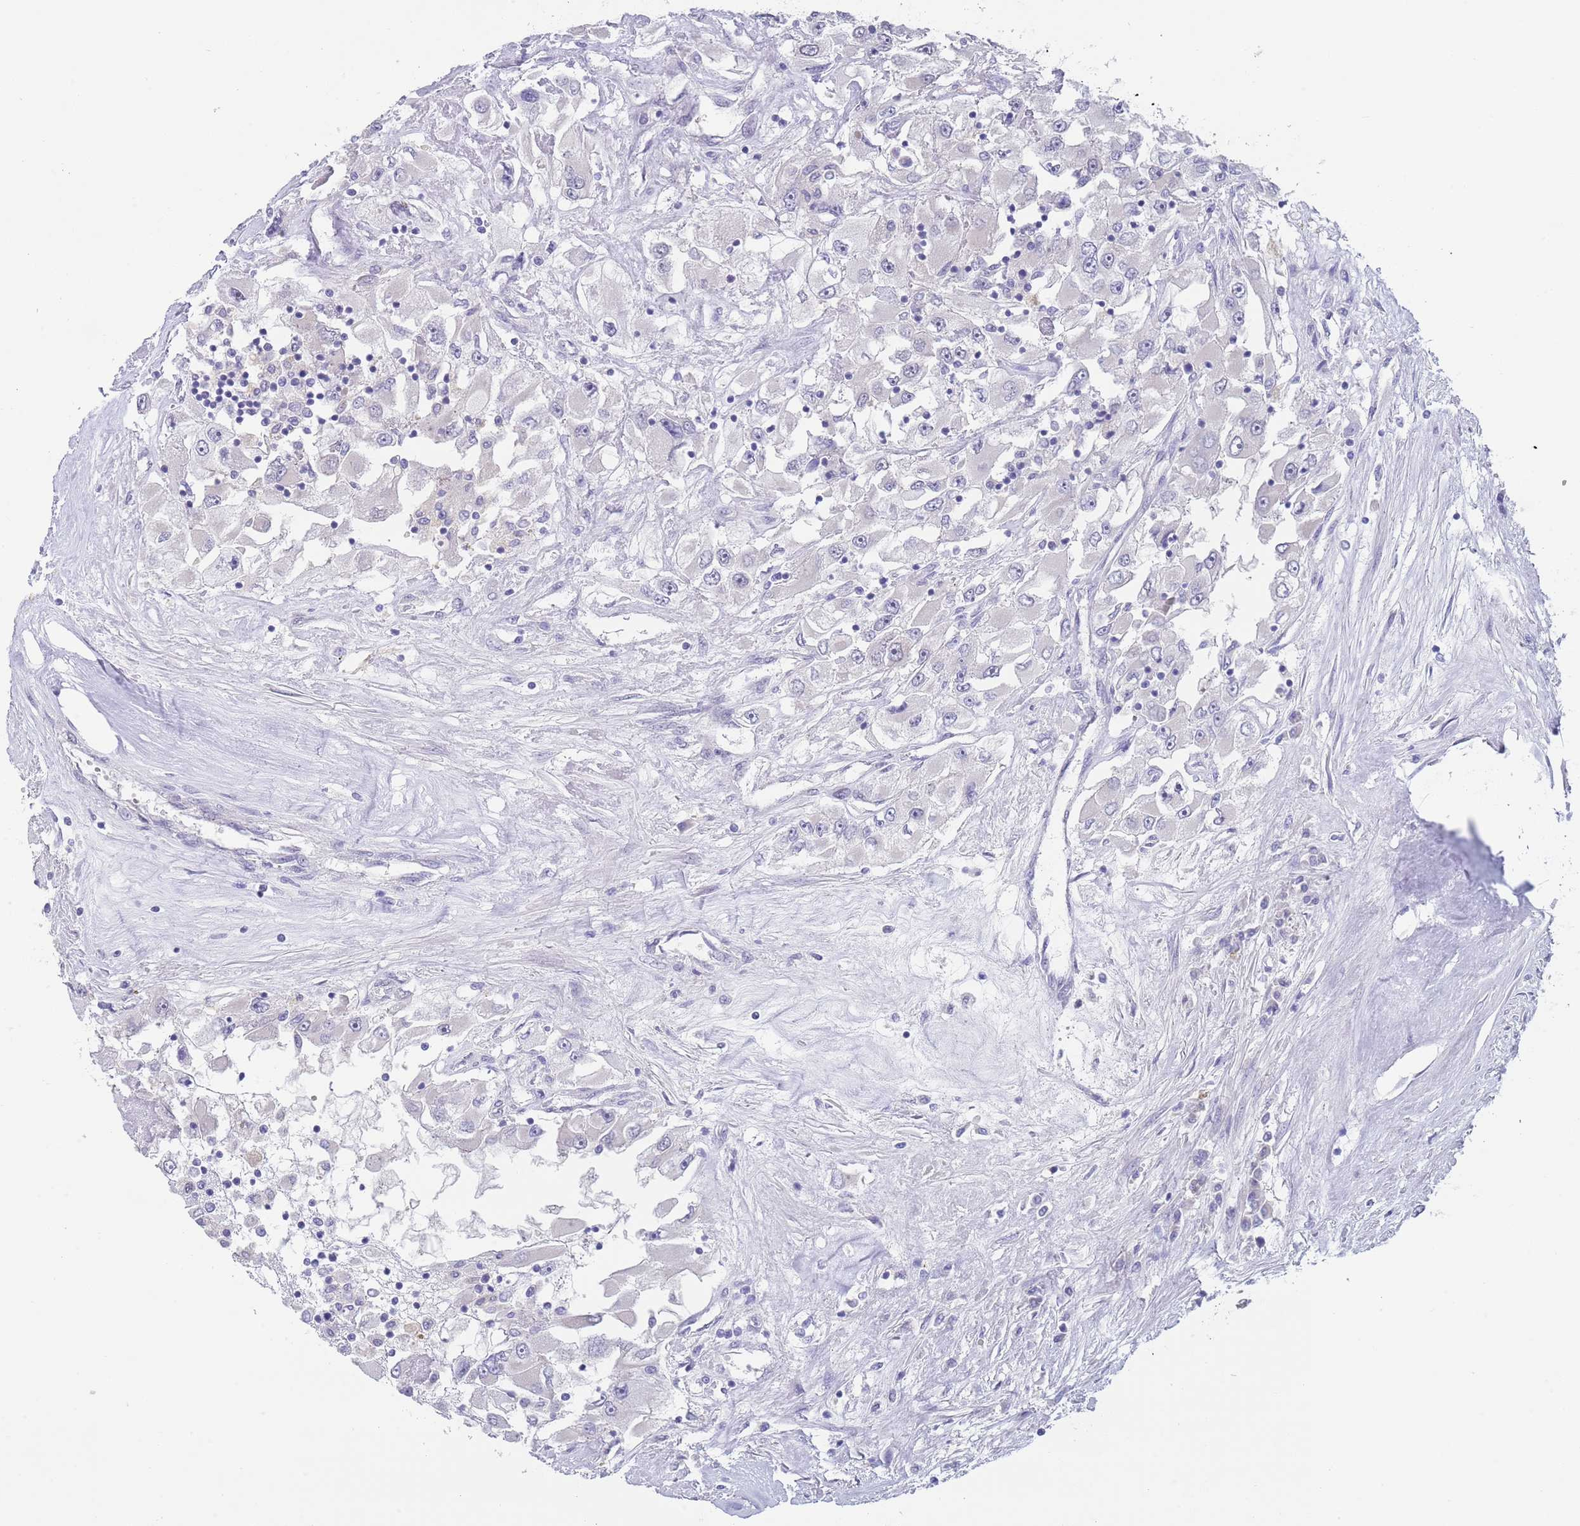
{"staining": {"intensity": "negative", "quantity": "none", "location": "none"}, "tissue": "renal cancer", "cell_type": "Tumor cells", "image_type": "cancer", "snomed": [{"axis": "morphology", "description": "Adenocarcinoma, NOS"}, {"axis": "topography", "description": "Kidney"}], "caption": "A micrograph of renal cancer (adenocarcinoma) stained for a protein demonstrates no brown staining in tumor cells.", "gene": "SPIRE2", "patient": {"sex": "female", "age": 52}}